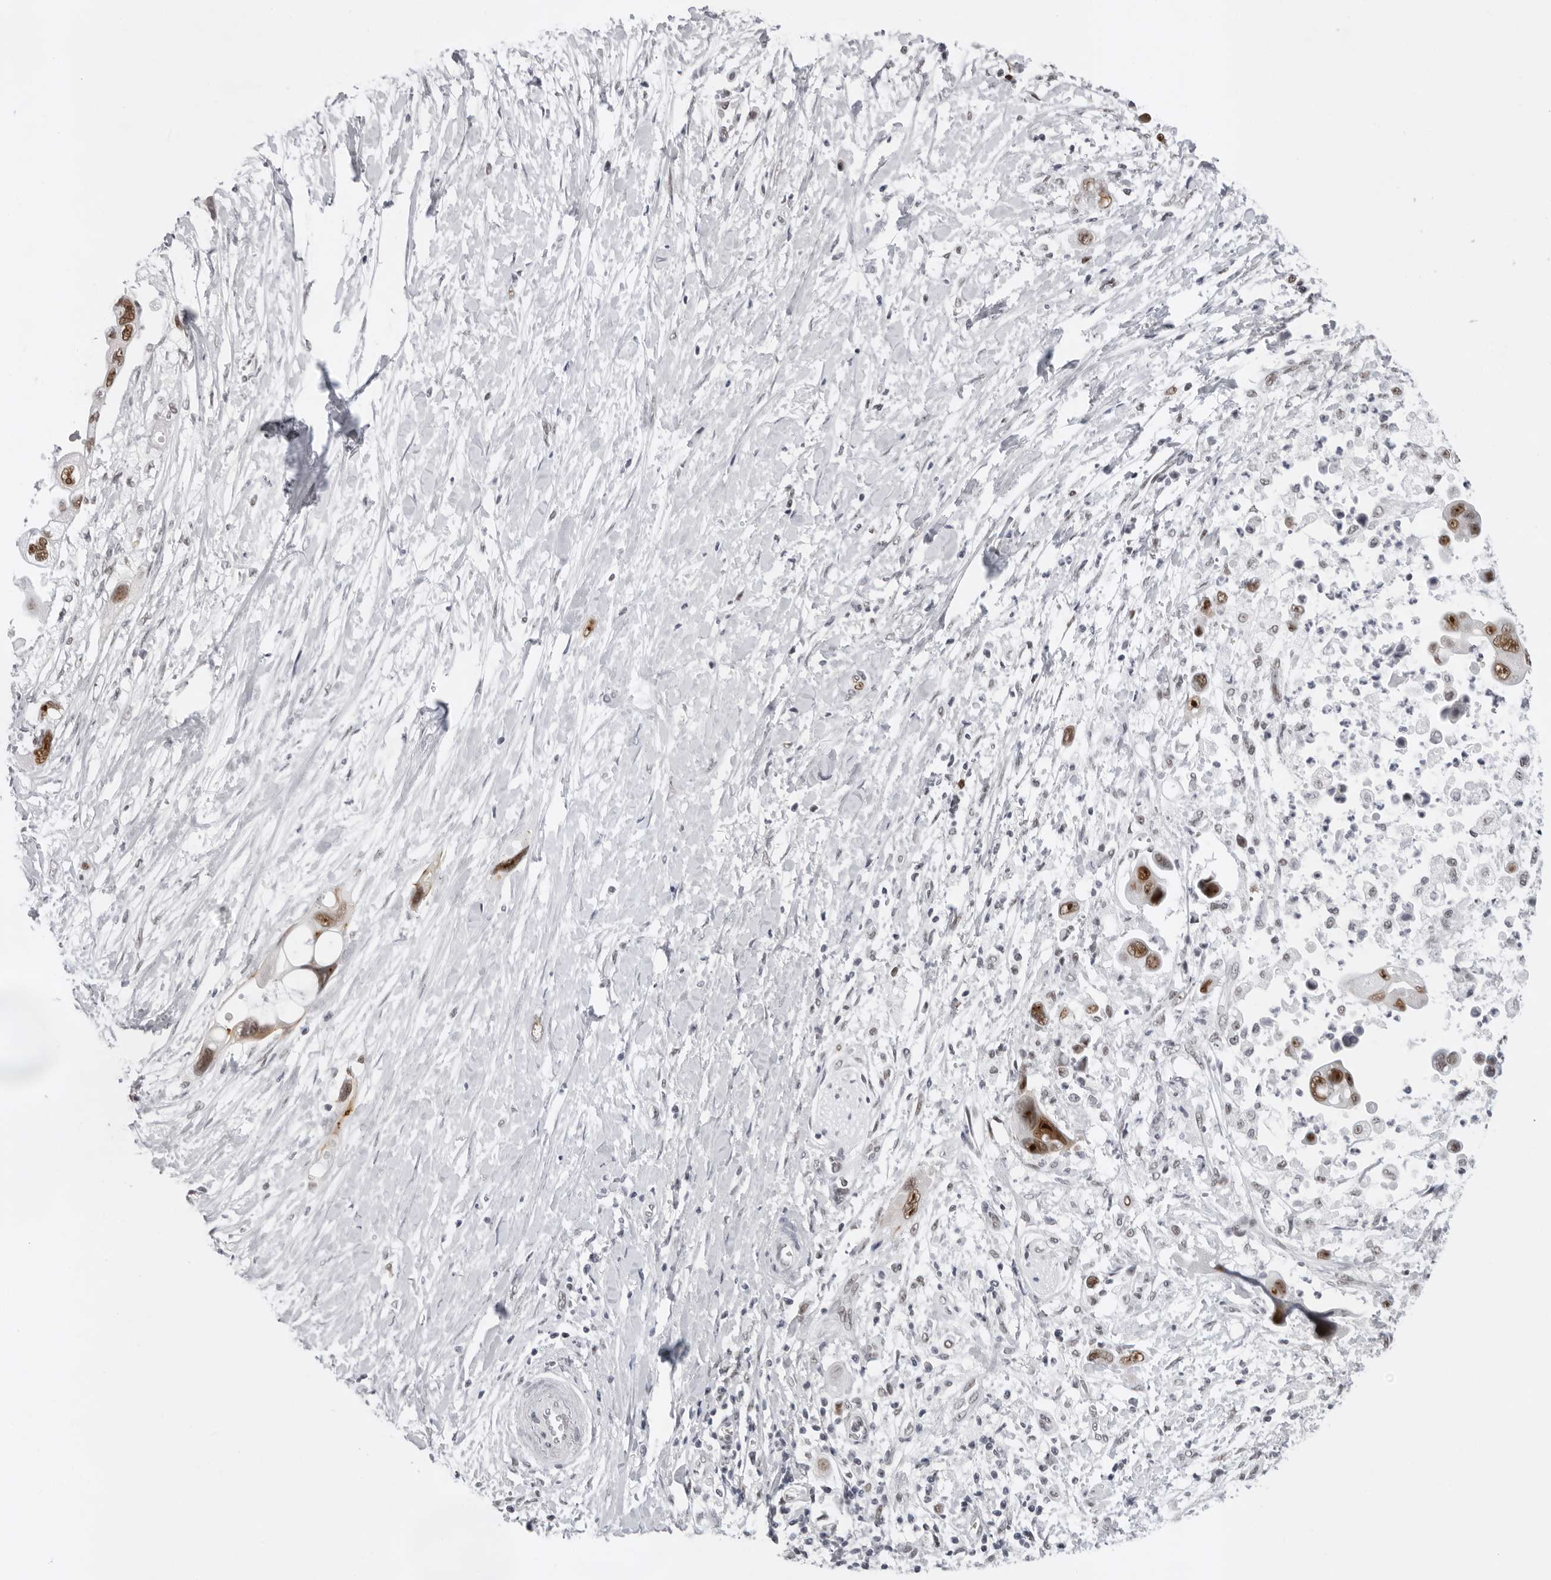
{"staining": {"intensity": "moderate", "quantity": ">75%", "location": "nuclear"}, "tissue": "pancreatic cancer", "cell_type": "Tumor cells", "image_type": "cancer", "snomed": [{"axis": "morphology", "description": "Adenocarcinoma, NOS"}, {"axis": "topography", "description": "Pancreas"}], "caption": "Protein expression analysis of pancreatic adenocarcinoma displays moderate nuclear positivity in approximately >75% of tumor cells.", "gene": "USP1", "patient": {"sex": "female", "age": 72}}